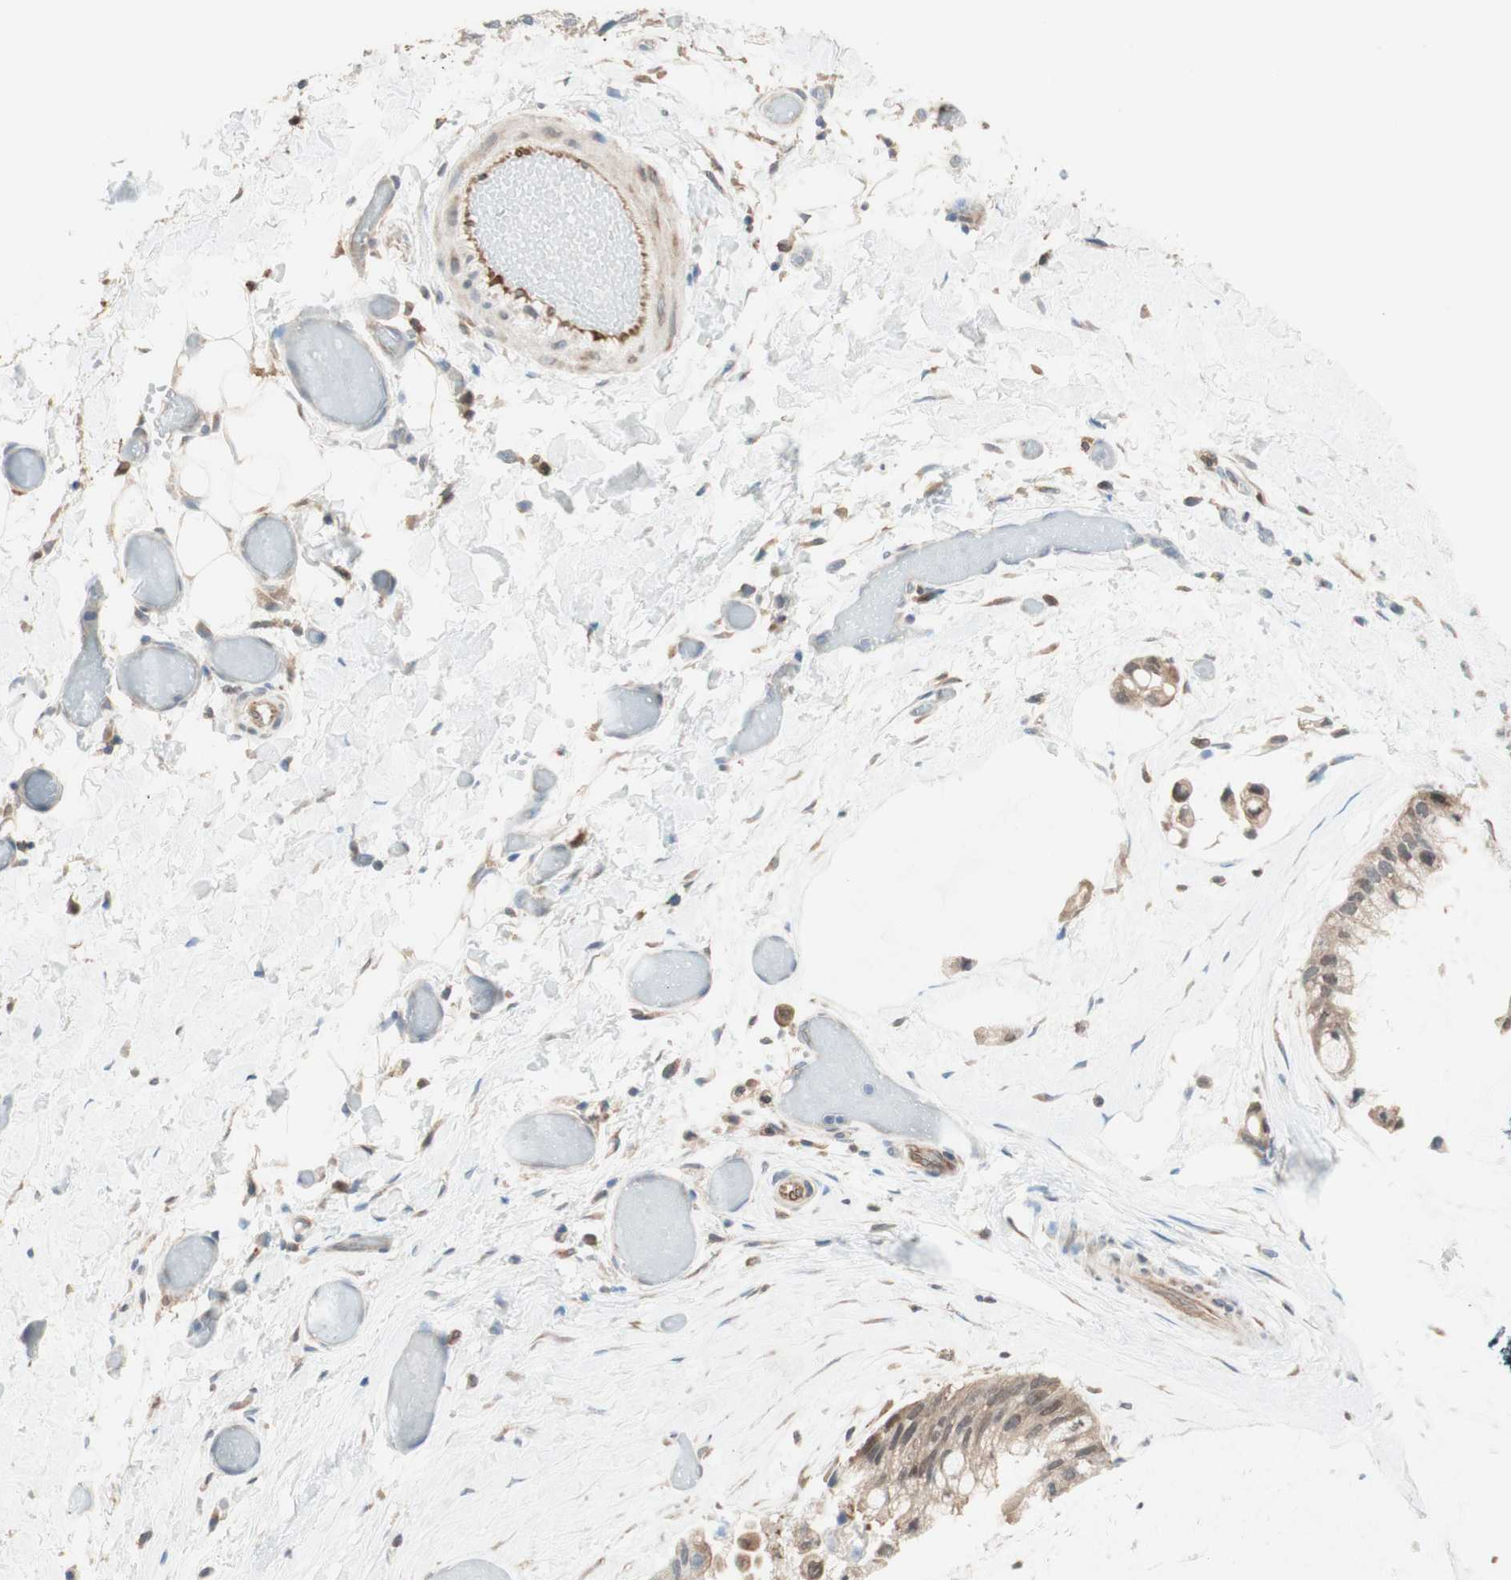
{"staining": {"intensity": "weak", "quantity": ">75%", "location": "cytoplasmic/membranous"}, "tissue": "ovarian cancer", "cell_type": "Tumor cells", "image_type": "cancer", "snomed": [{"axis": "morphology", "description": "Cystadenocarcinoma, mucinous, NOS"}, {"axis": "topography", "description": "Ovary"}], "caption": "Brown immunohistochemical staining in human ovarian cancer (mucinous cystadenocarcinoma) reveals weak cytoplasmic/membranous staining in about >75% of tumor cells.", "gene": "COMT", "patient": {"sex": "female", "age": 39}}